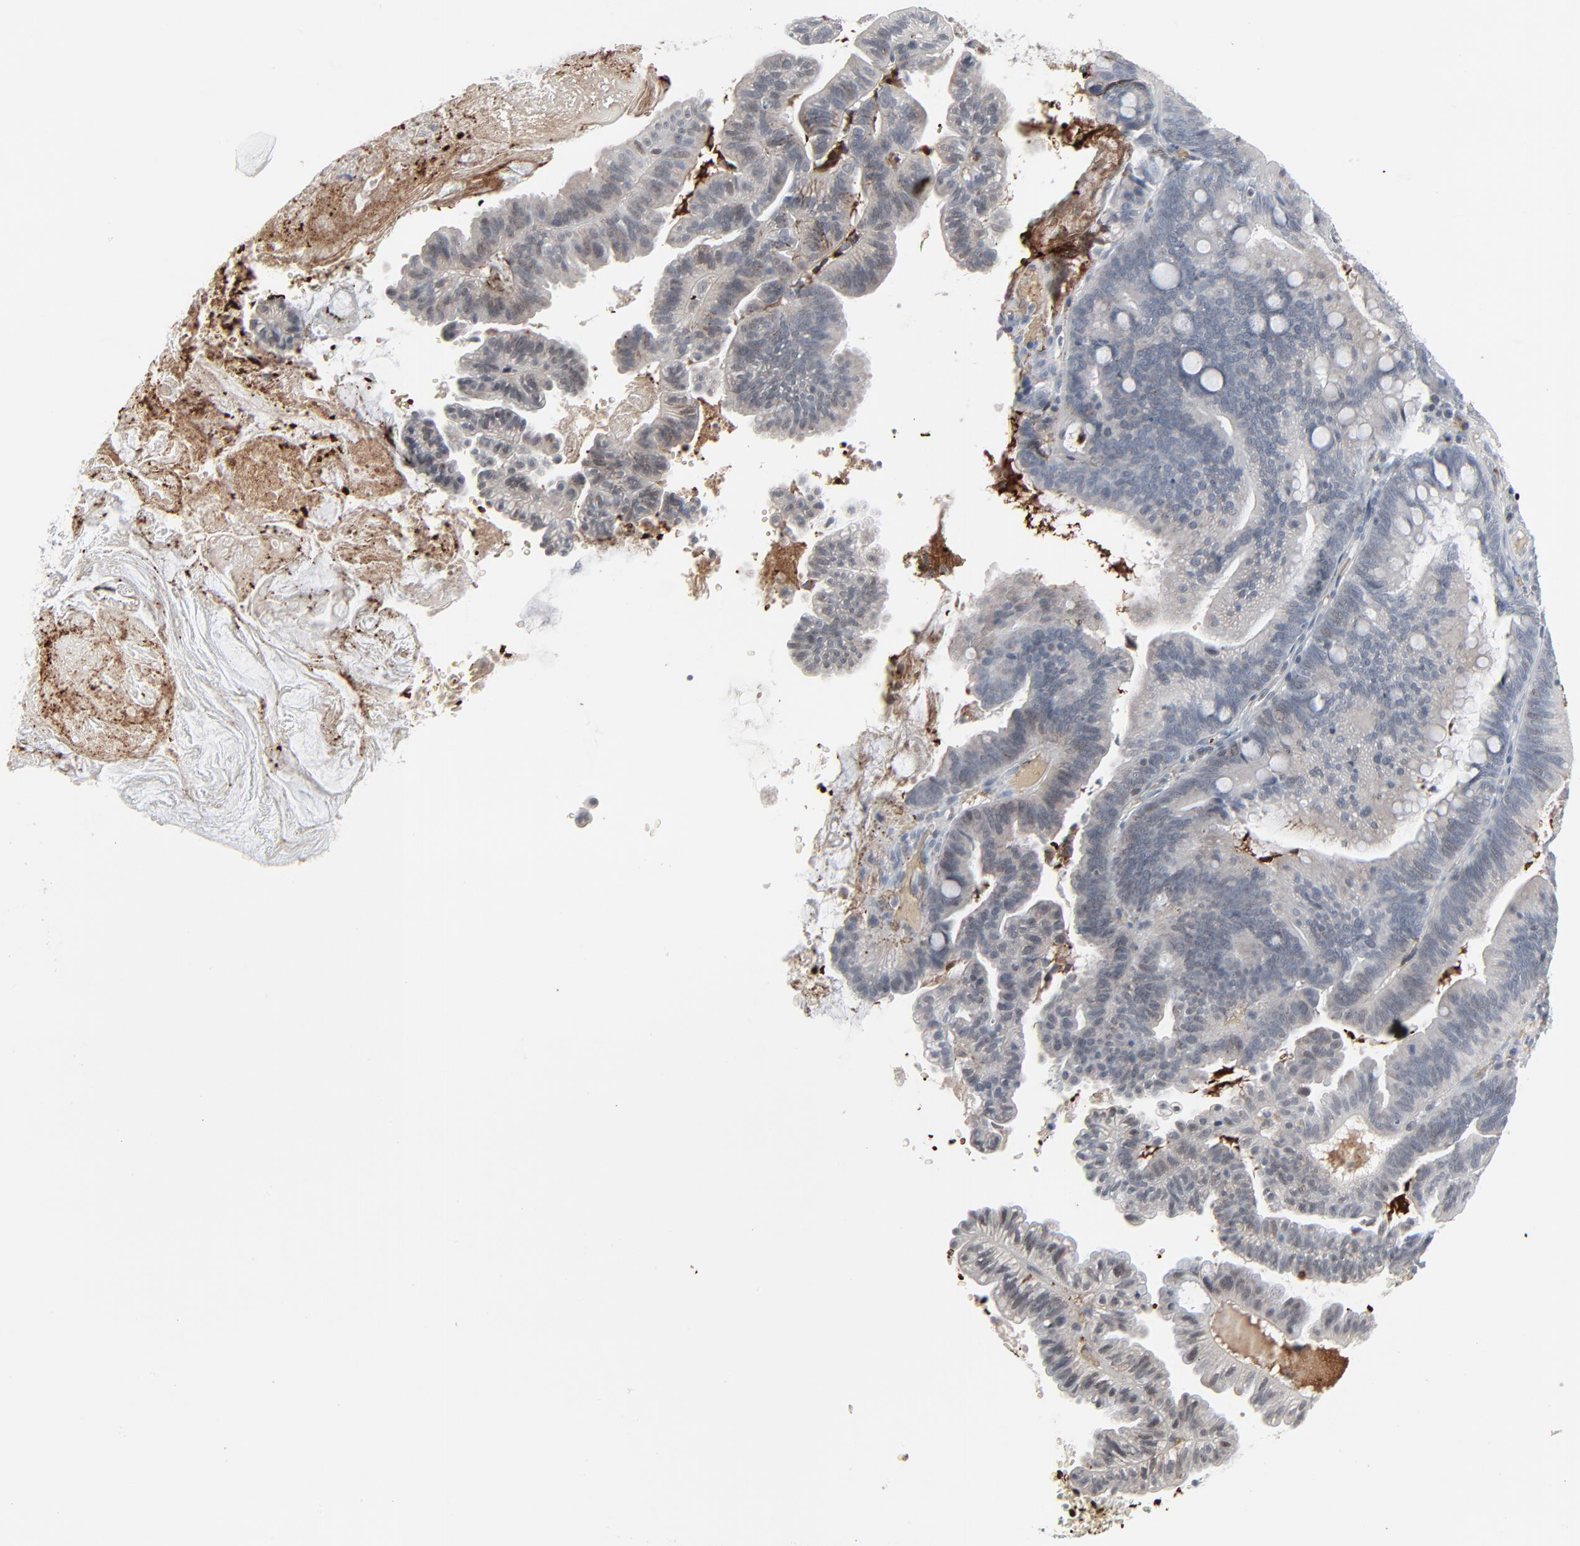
{"staining": {"intensity": "negative", "quantity": "none", "location": "none"}, "tissue": "pancreatic cancer", "cell_type": "Tumor cells", "image_type": "cancer", "snomed": [{"axis": "morphology", "description": "Adenocarcinoma, NOS"}, {"axis": "topography", "description": "Pancreas"}], "caption": "Immunohistochemistry histopathology image of human pancreatic cancer stained for a protein (brown), which demonstrates no positivity in tumor cells.", "gene": "SAGE1", "patient": {"sex": "male", "age": 82}}